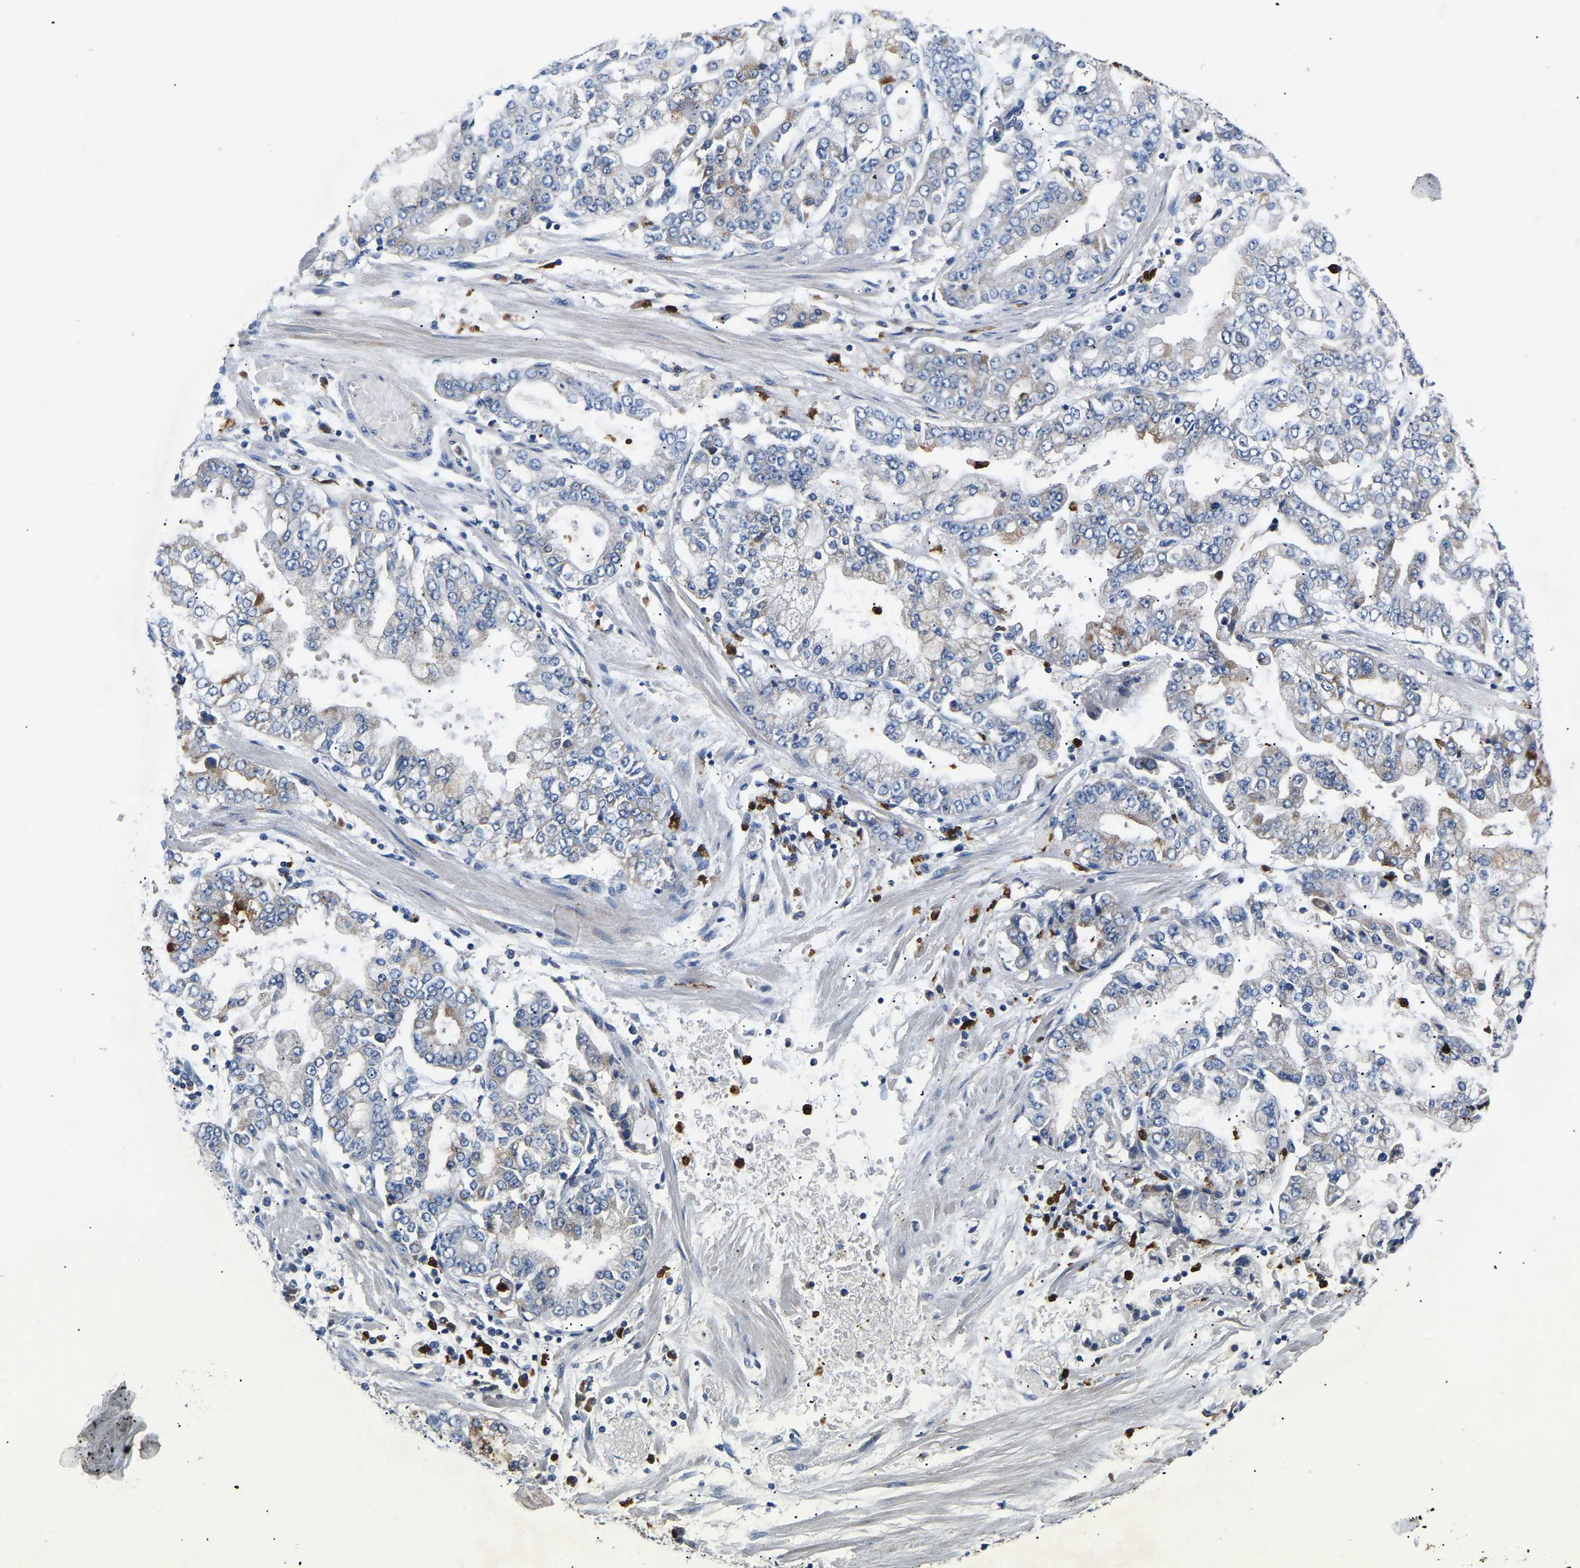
{"staining": {"intensity": "negative", "quantity": "none", "location": "none"}, "tissue": "stomach cancer", "cell_type": "Tumor cells", "image_type": "cancer", "snomed": [{"axis": "morphology", "description": "Adenocarcinoma, NOS"}, {"axis": "topography", "description": "Stomach"}], "caption": "Human stomach adenocarcinoma stained for a protein using immunohistochemistry (IHC) displays no expression in tumor cells.", "gene": "TOR1B", "patient": {"sex": "male", "age": 76}}